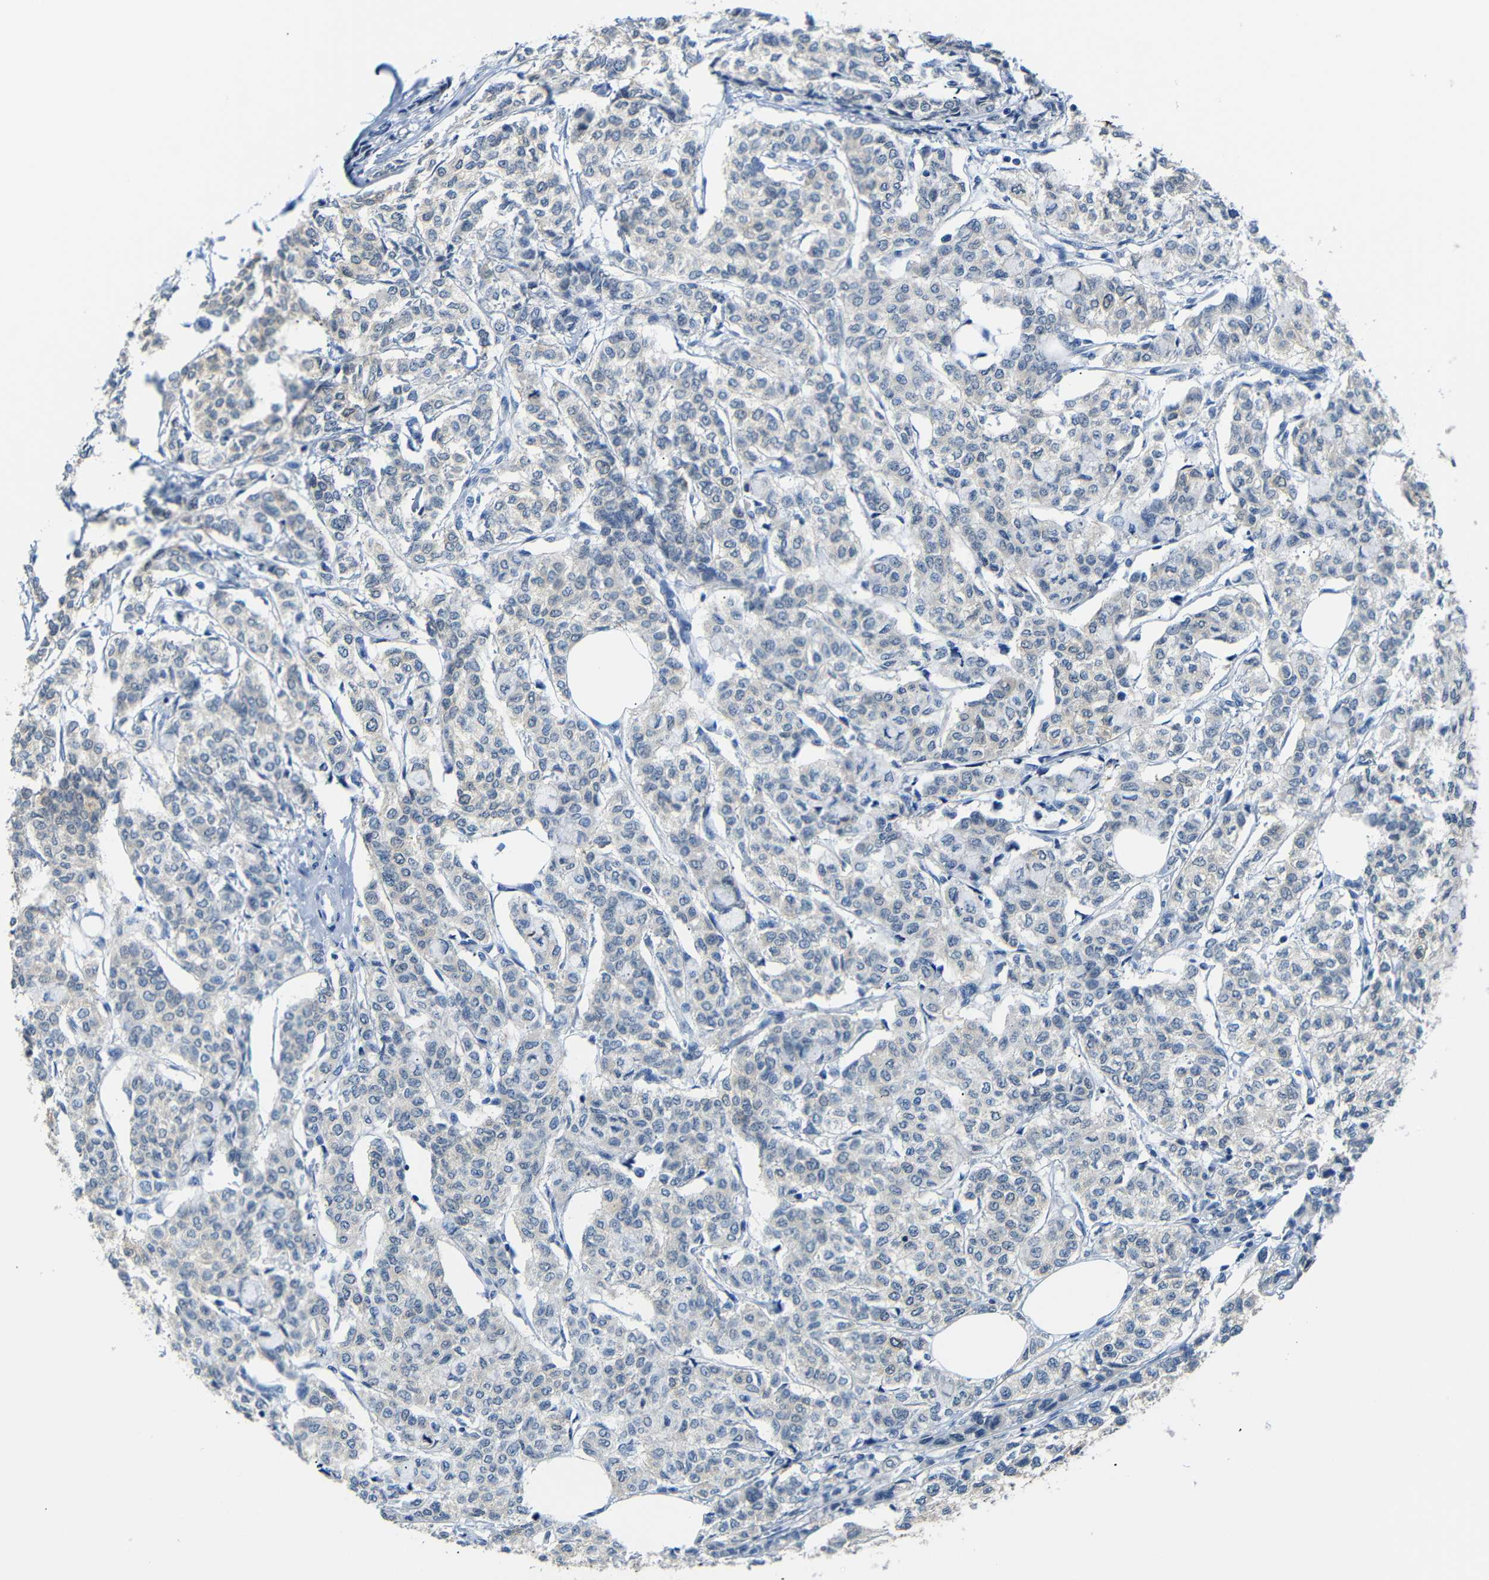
{"staining": {"intensity": "negative", "quantity": "none", "location": "none"}, "tissue": "breast cancer", "cell_type": "Tumor cells", "image_type": "cancer", "snomed": [{"axis": "morphology", "description": "Lobular carcinoma"}, {"axis": "topography", "description": "Breast"}], "caption": "Human breast cancer stained for a protein using IHC shows no staining in tumor cells.", "gene": "SFN", "patient": {"sex": "female", "age": 60}}